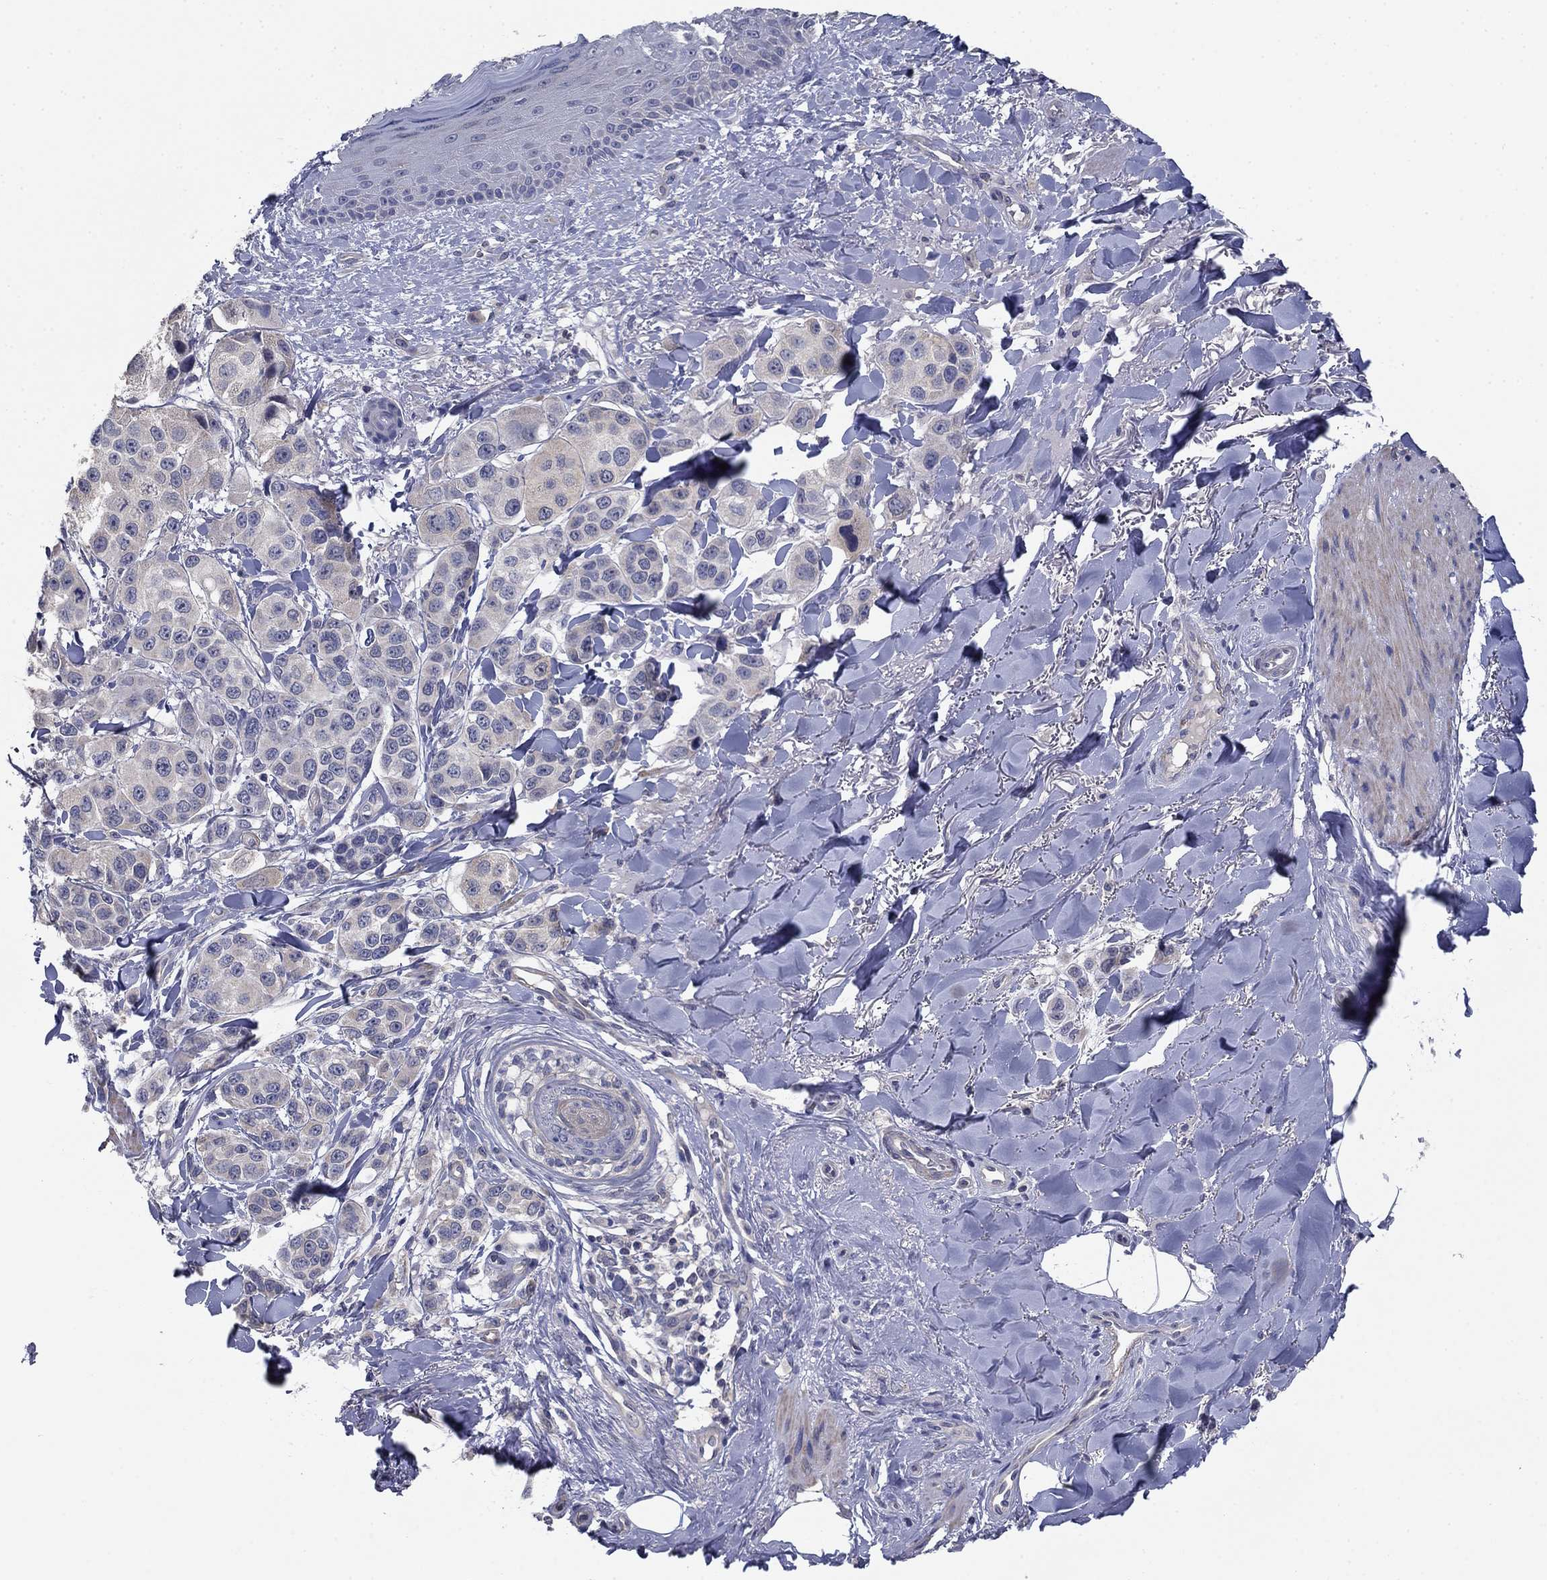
{"staining": {"intensity": "negative", "quantity": "none", "location": "none"}, "tissue": "melanoma", "cell_type": "Tumor cells", "image_type": "cancer", "snomed": [{"axis": "morphology", "description": "Malignant melanoma, NOS"}, {"axis": "topography", "description": "Skin"}], "caption": "An image of human melanoma is negative for staining in tumor cells.", "gene": "GRK7", "patient": {"sex": "male", "age": 57}}